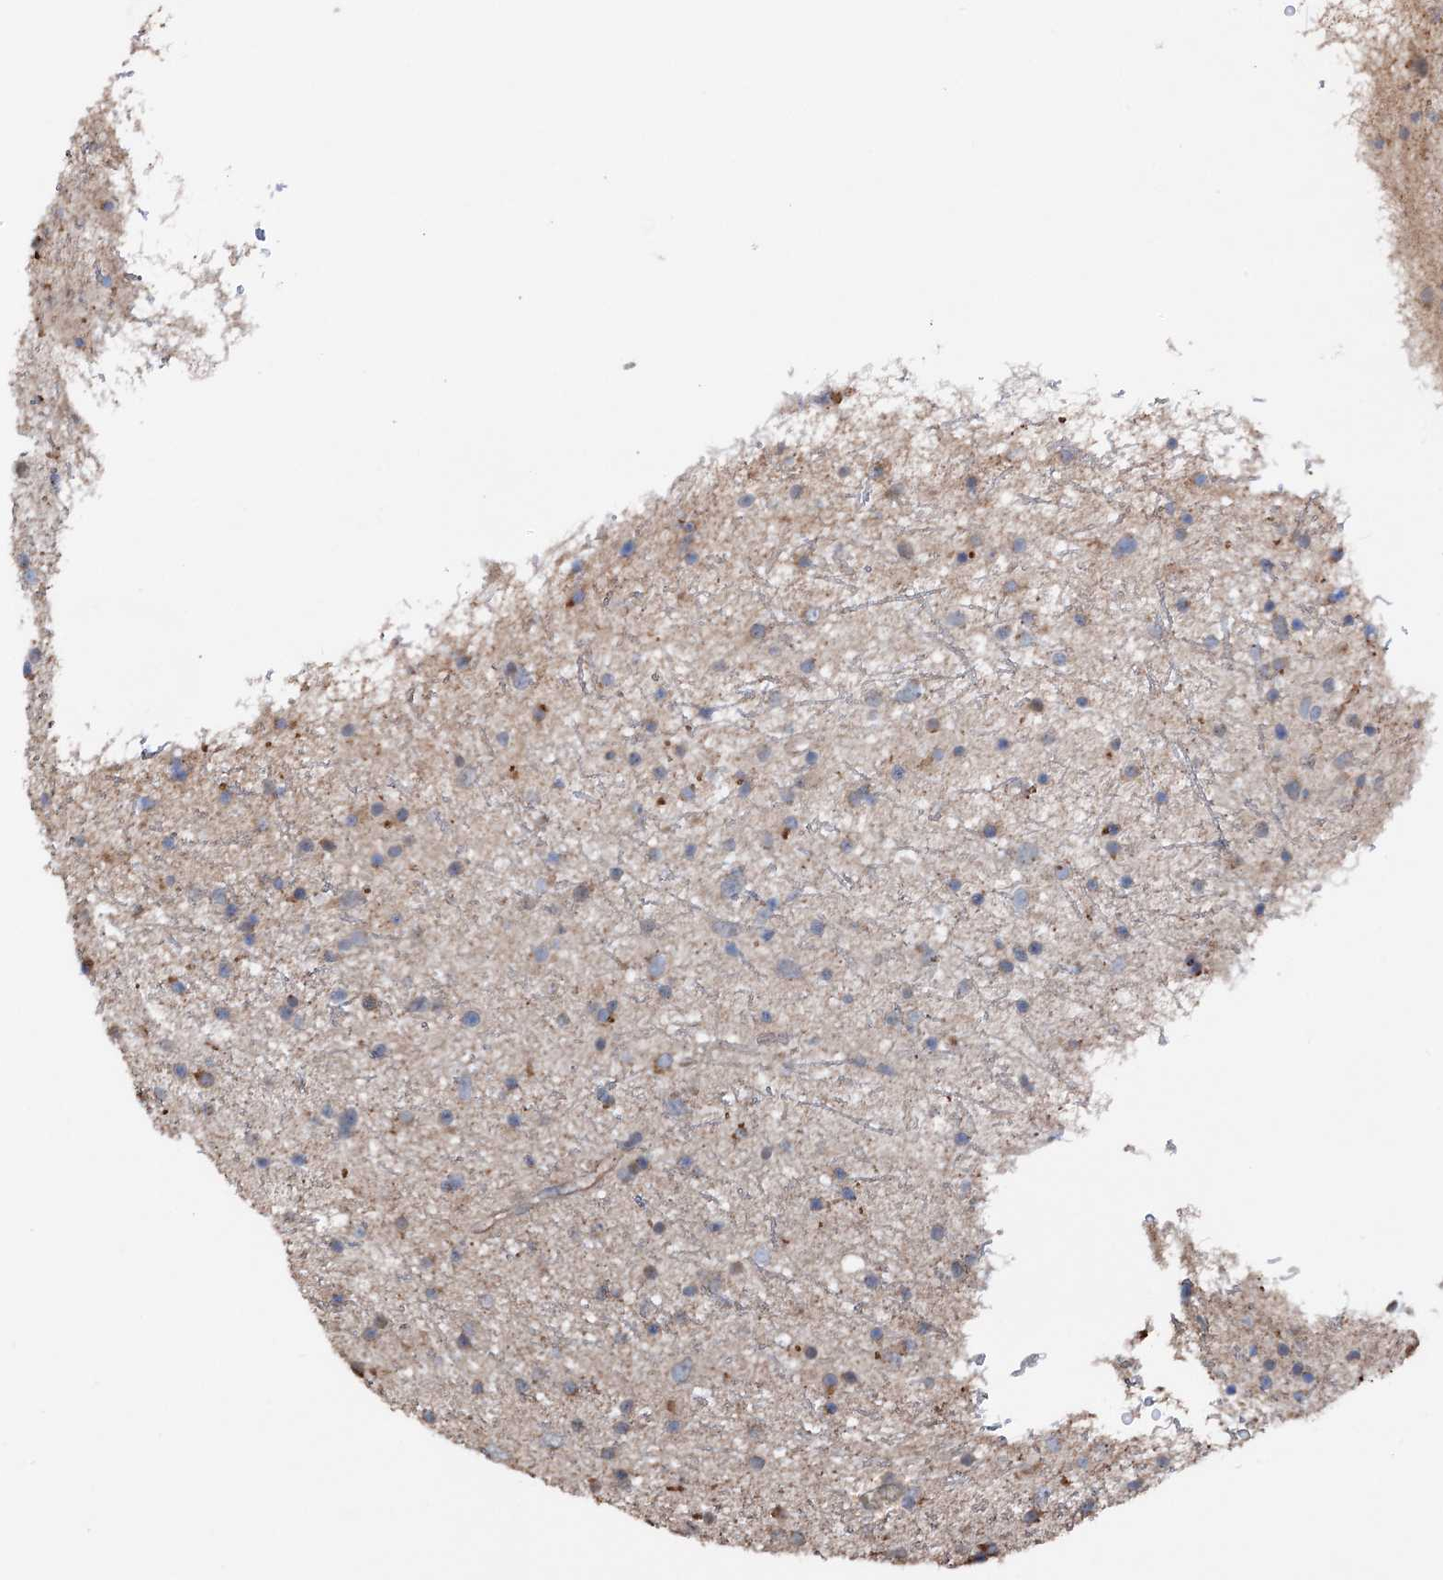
{"staining": {"intensity": "moderate", "quantity": "<25%", "location": "cytoplasmic/membranous"}, "tissue": "glioma", "cell_type": "Tumor cells", "image_type": "cancer", "snomed": [{"axis": "morphology", "description": "Glioma, malignant, Low grade"}, {"axis": "topography", "description": "Cerebral cortex"}], "caption": "The photomicrograph displays a brown stain indicating the presence of a protein in the cytoplasmic/membranous of tumor cells in malignant low-grade glioma.", "gene": "ARL13A", "patient": {"sex": "female", "age": 39}}